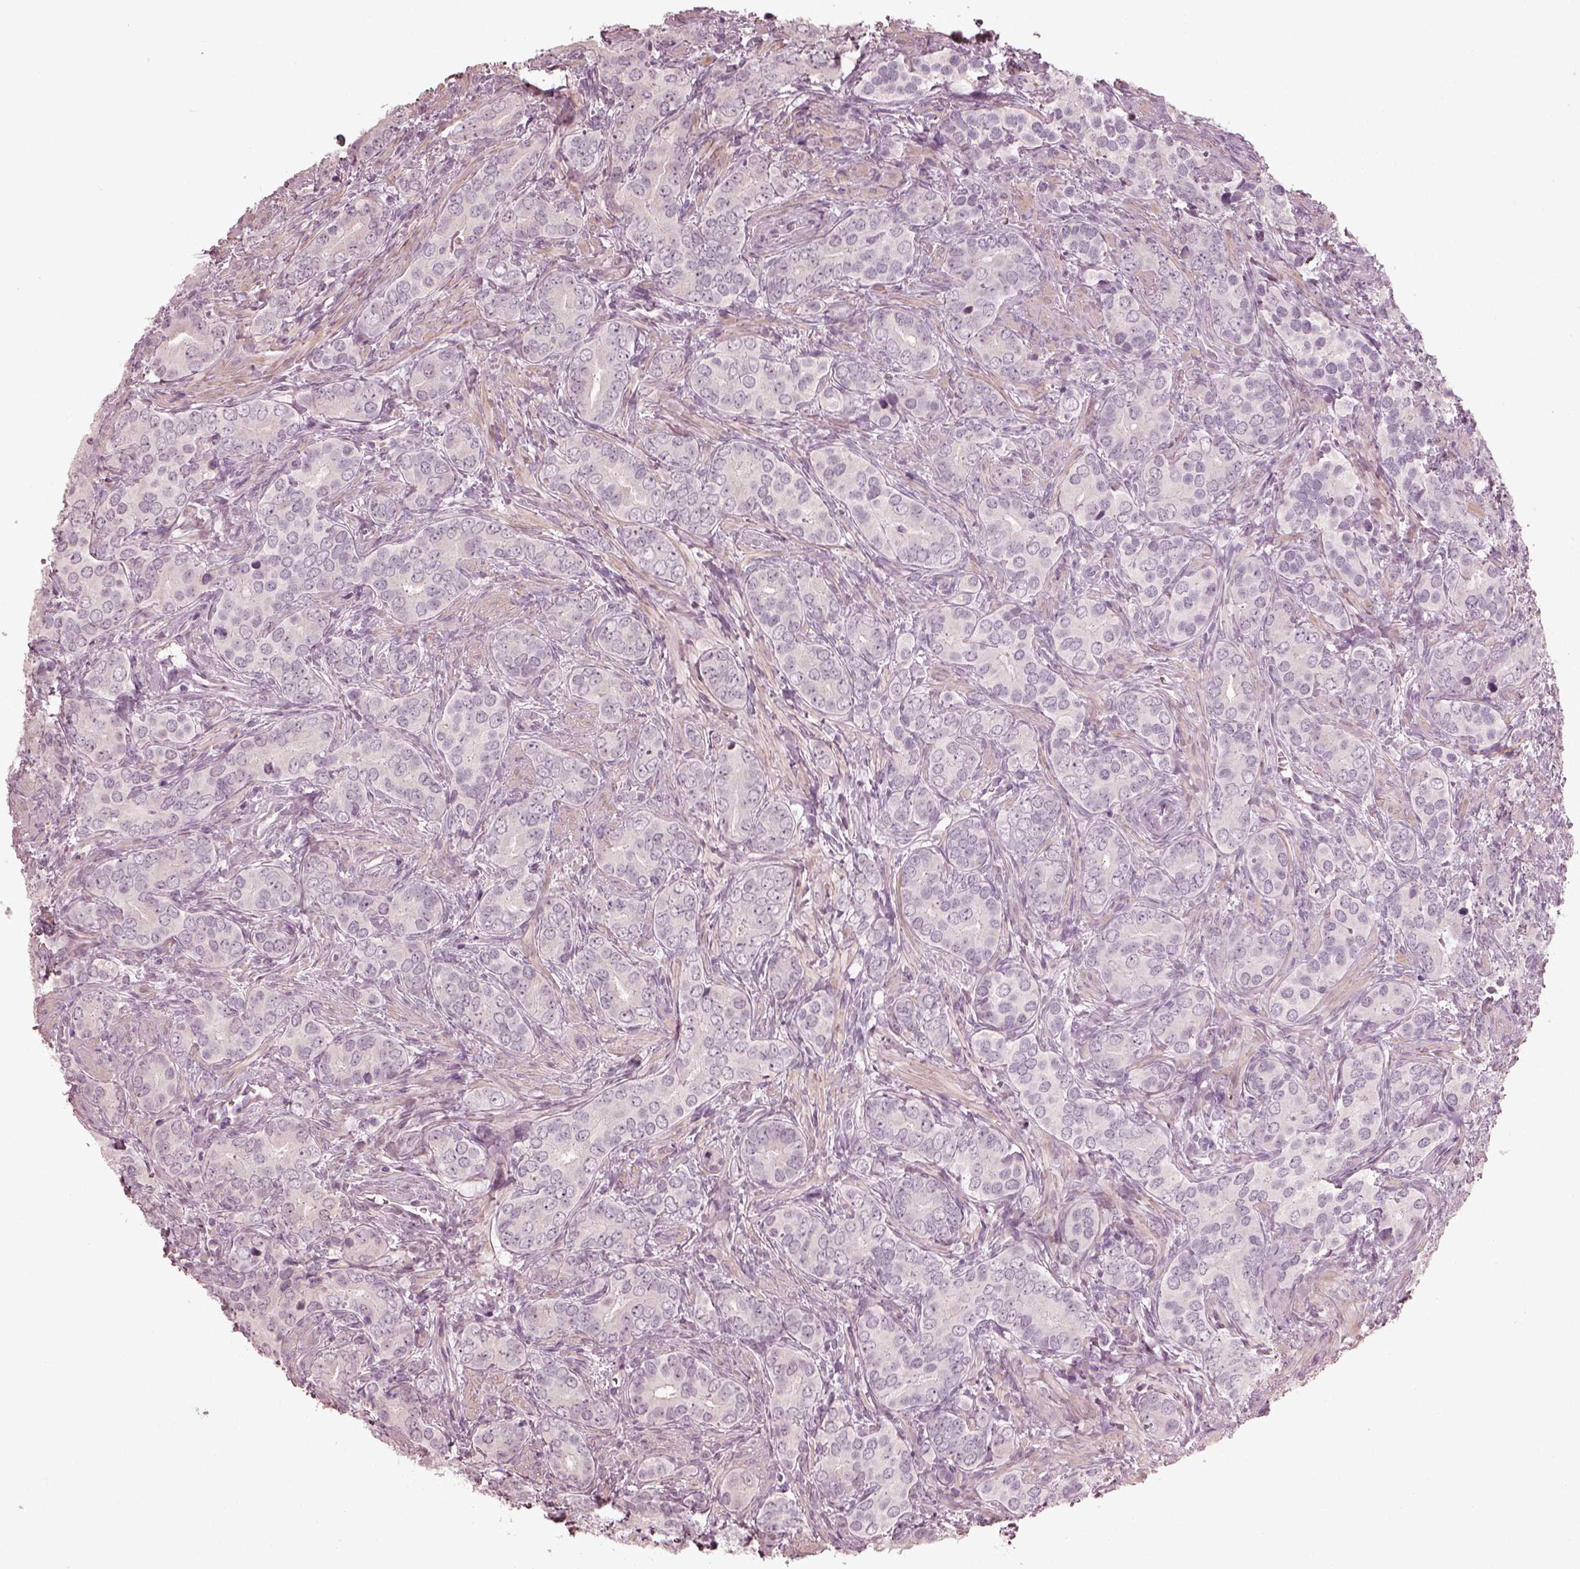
{"staining": {"intensity": "negative", "quantity": "none", "location": "none"}, "tissue": "prostate cancer", "cell_type": "Tumor cells", "image_type": "cancer", "snomed": [{"axis": "morphology", "description": "Adenocarcinoma, High grade"}, {"axis": "topography", "description": "Prostate"}], "caption": "Immunohistochemistry (IHC) micrograph of human prostate cancer stained for a protein (brown), which reveals no staining in tumor cells. The staining is performed using DAB (3,3'-diaminobenzidine) brown chromogen with nuclei counter-stained in using hematoxylin.", "gene": "OPTC", "patient": {"sex": "male", "age": 84}}